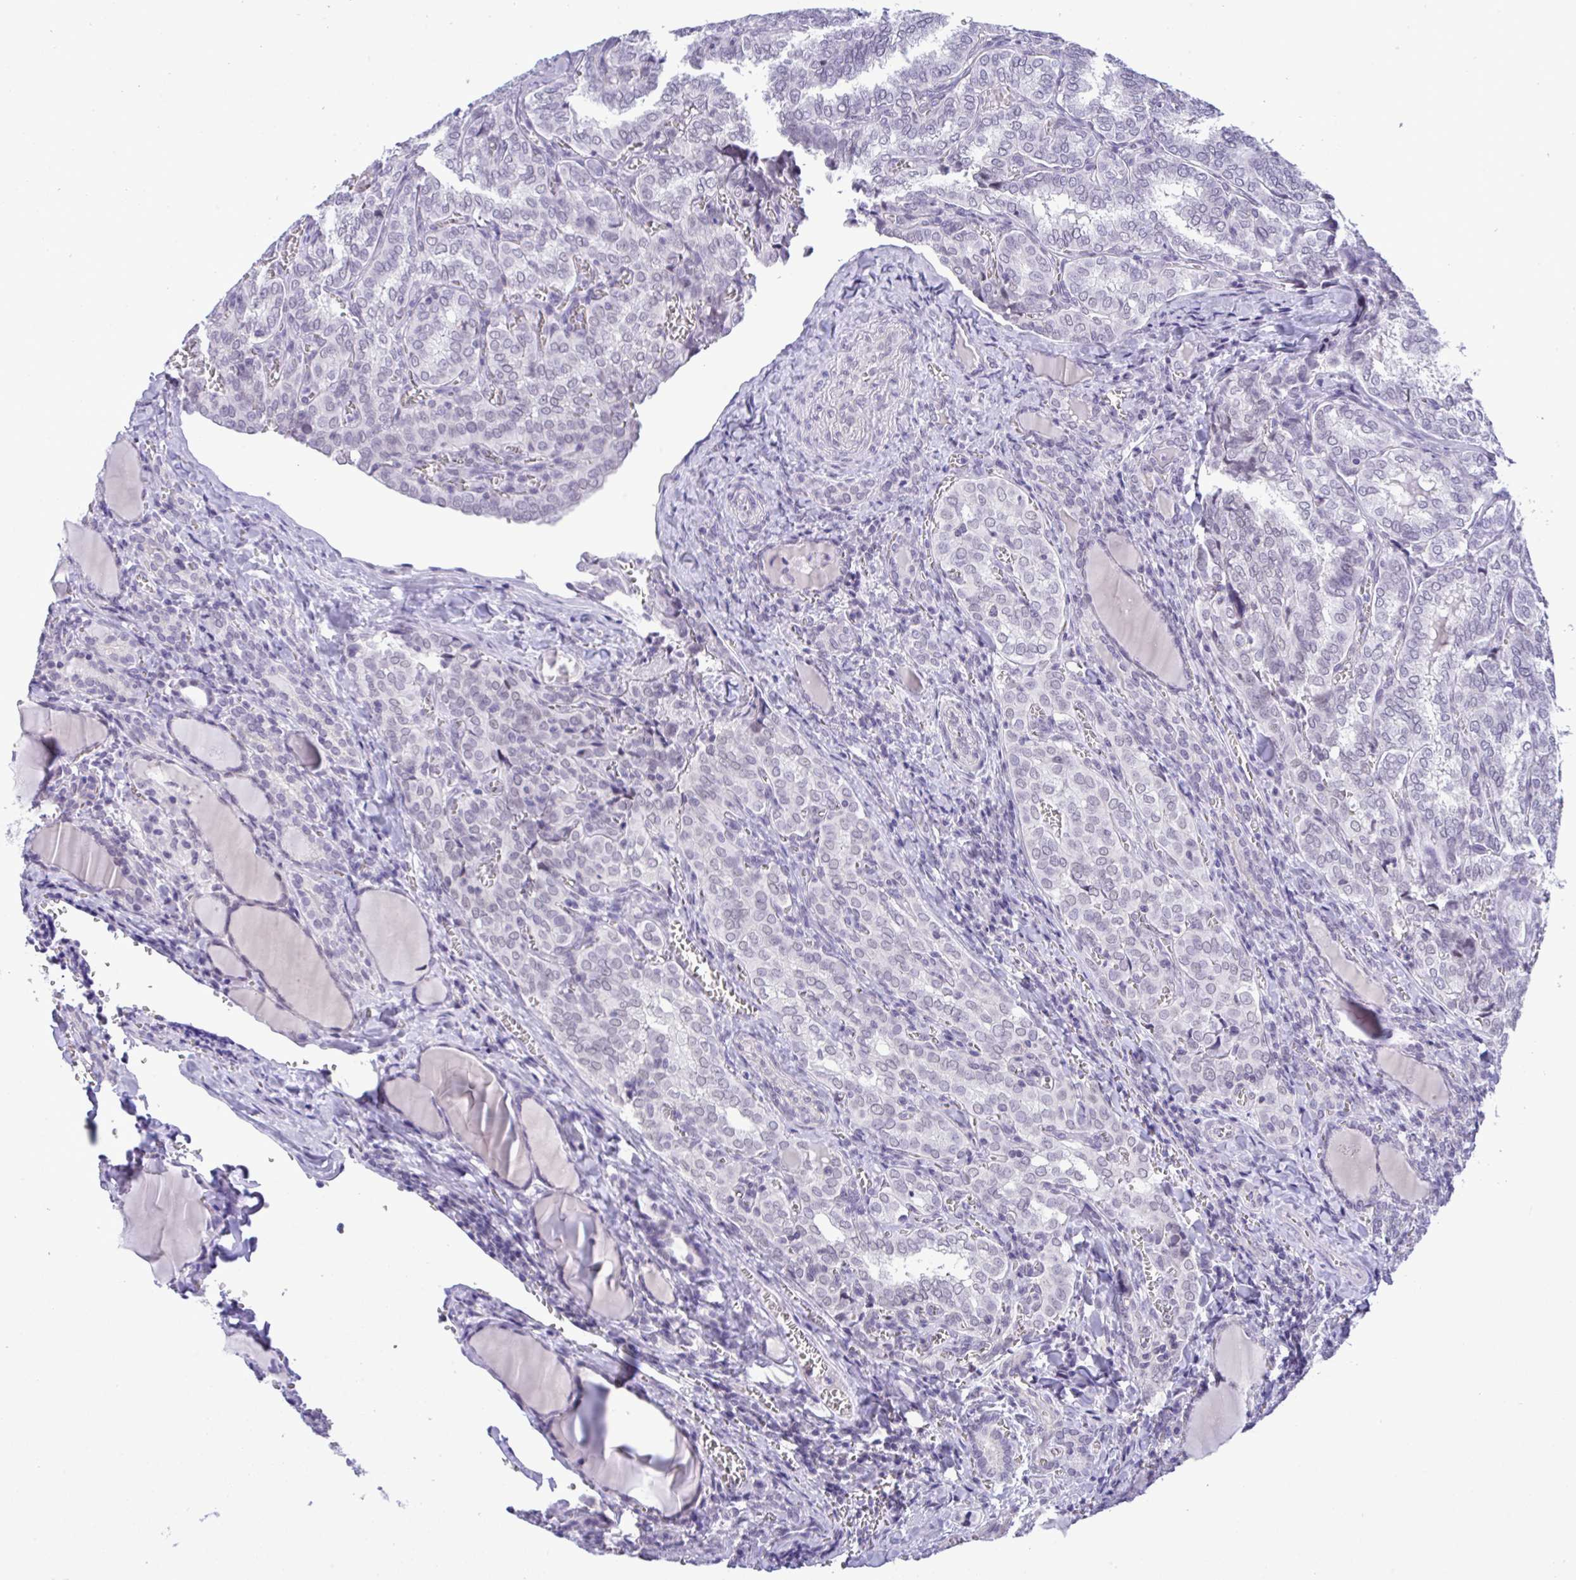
{"staining": {"intensity": "negative", "quantity": "none", "location": "none"}, "tissue": "thyroid cancer", "cell_type": "Tumor cells", "image_type": "cancer", "snomed": [{"axis": "morphology", "description": "Papillary adenocarcinoma, NOS"}, {"axis": "topography", "description": "Thyroid gland"}], "caption": "An immunohistochemistry image of papillary adenocarcinoma (thyroid) is shown. There is no staining in tumor cells of papillary adenocarcinoma (thyroid).", "gene": "YBX2", "patient": {"sex": "female", "age": 30}}